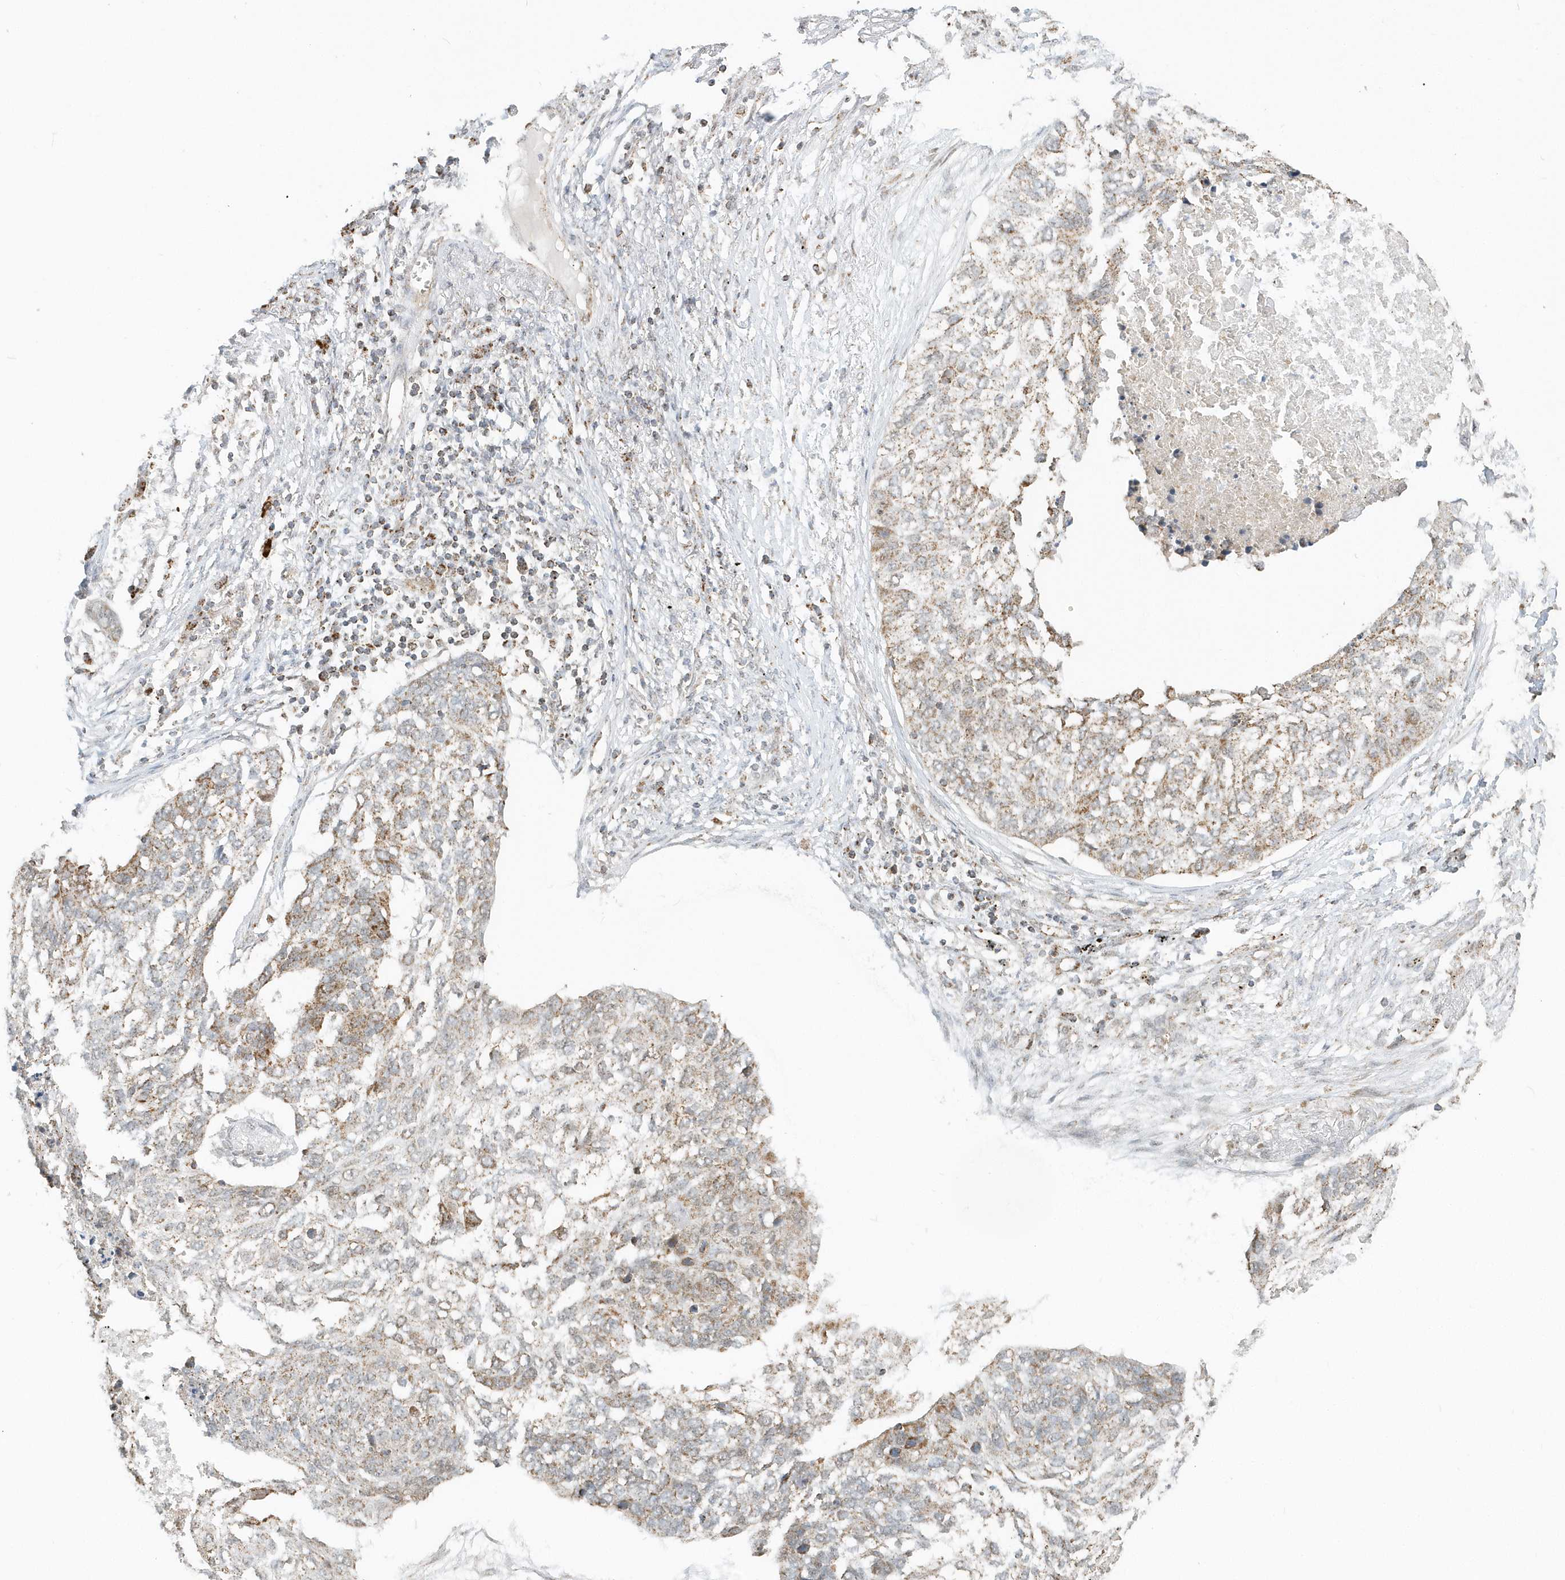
{"staining": {"intensity": "moderate", "quantity": "25%-75%", "location": "cytoplasmic/membranous"}, "tissue": "lung cancer", "cell_type": "Tumor cells", "image_type": "cancer", "snomed": [{"axis": "morphology", "description": "Squamous cell carcinoma, NOS"}, {"axis": "topography", "description": "Lung"}], "caption": "This is an image of immunohistochemistry (IHC) staining of lung cancer (squamous cell carcinoma), which shows moderate positivity in the cytoplasmic/membranous of tumor cells.", "gene": "PSMD6", "patient": {"sex": "female", "age": 63}}